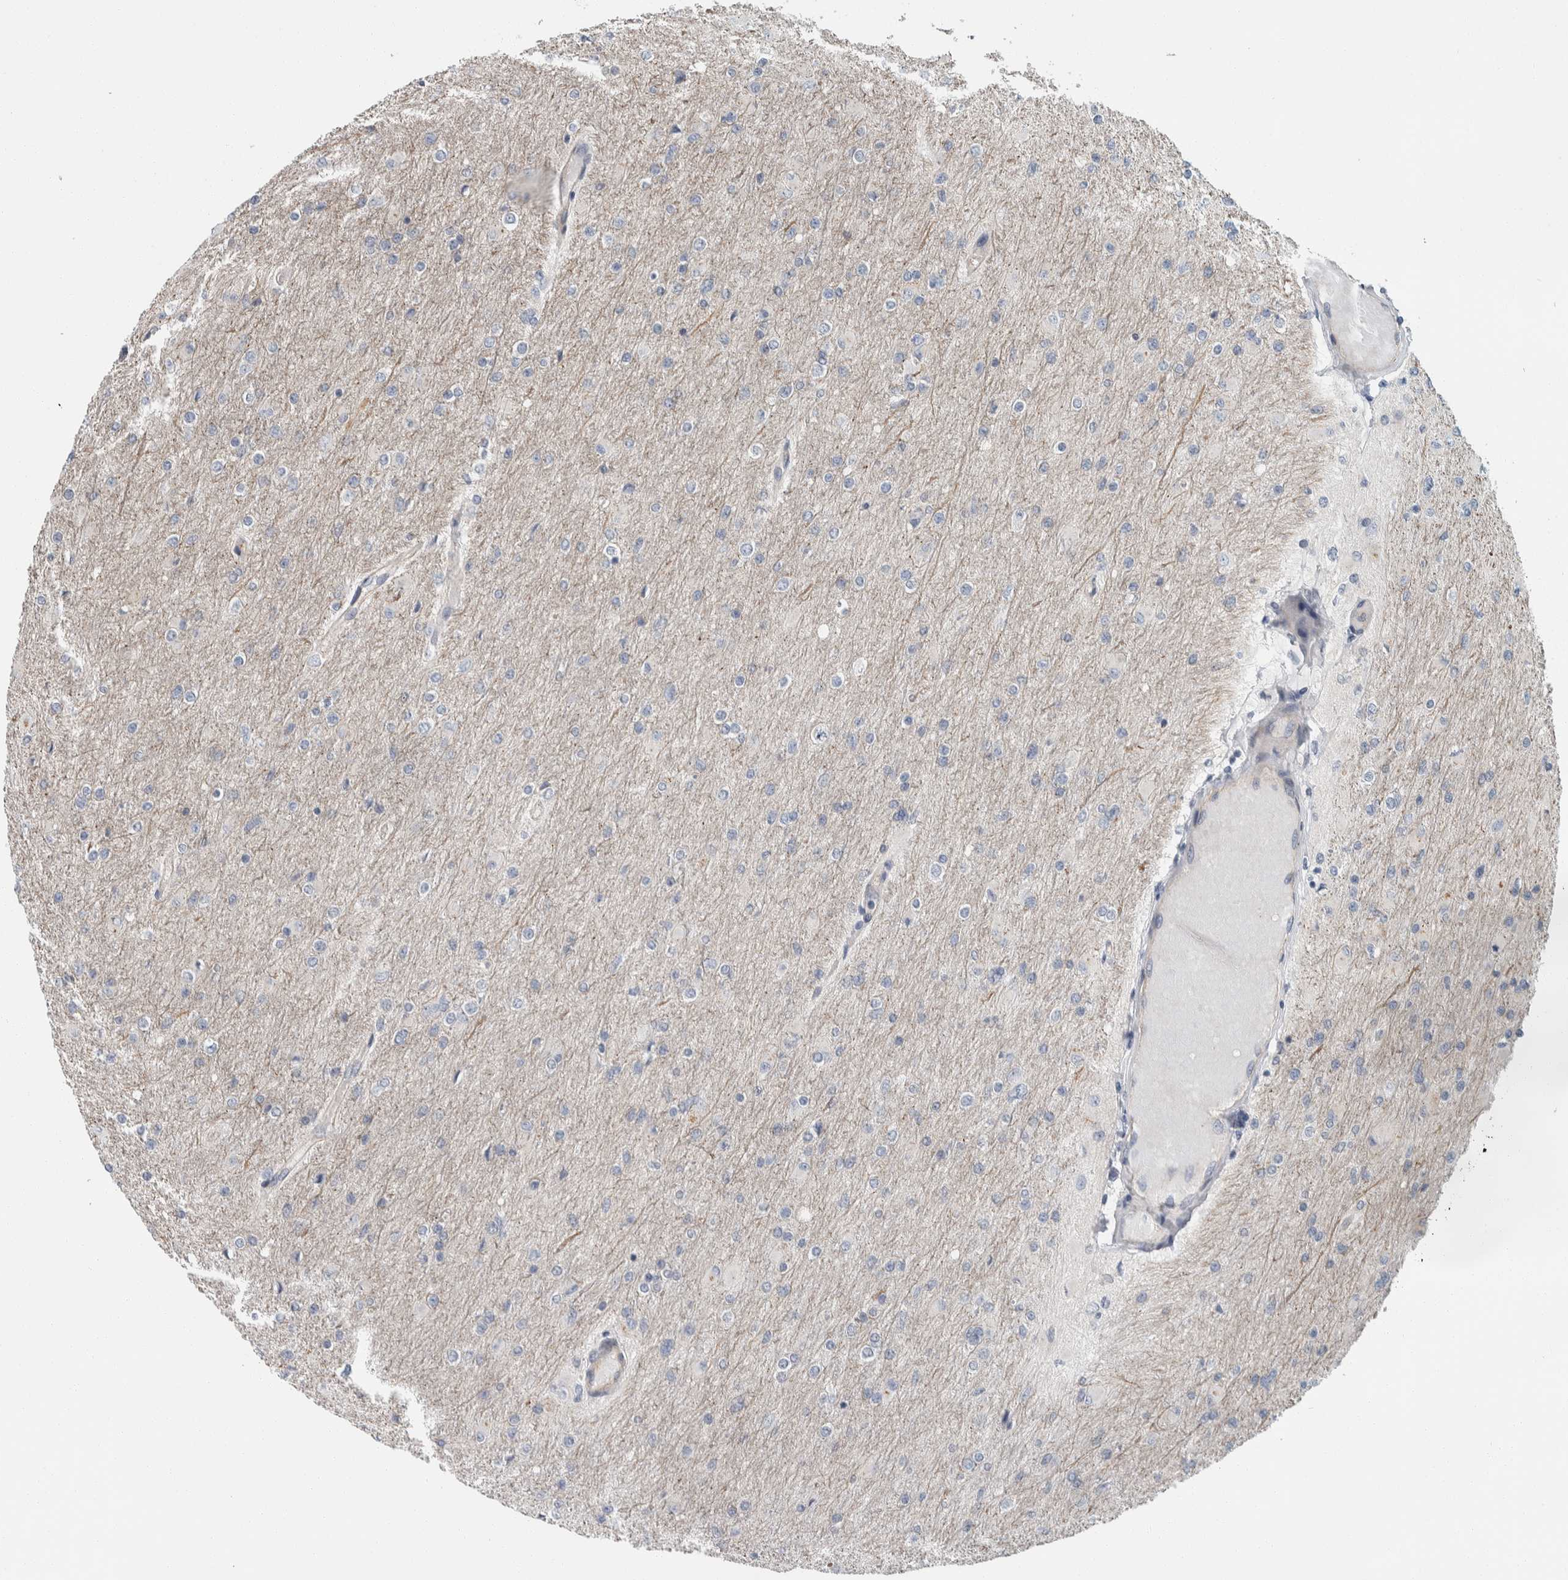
{"staining": {"intensity": "negative", "quantity": "none", "location": "none"}, "tissue": "glioma", "cell_type": "Tumor cells", "image_type": "cancer", "snomed": [{"axis": "morphology", "description": "Glioma, malignant, High grade"}, {"axis": "topography", "description": "Cerebral cortex"}], "caption": "Photomicrograph shows no protein staining in tumor cells of glioma tissue.", "gene": "KCNJ3", "patient": {"sex": "female", "age": 36}}